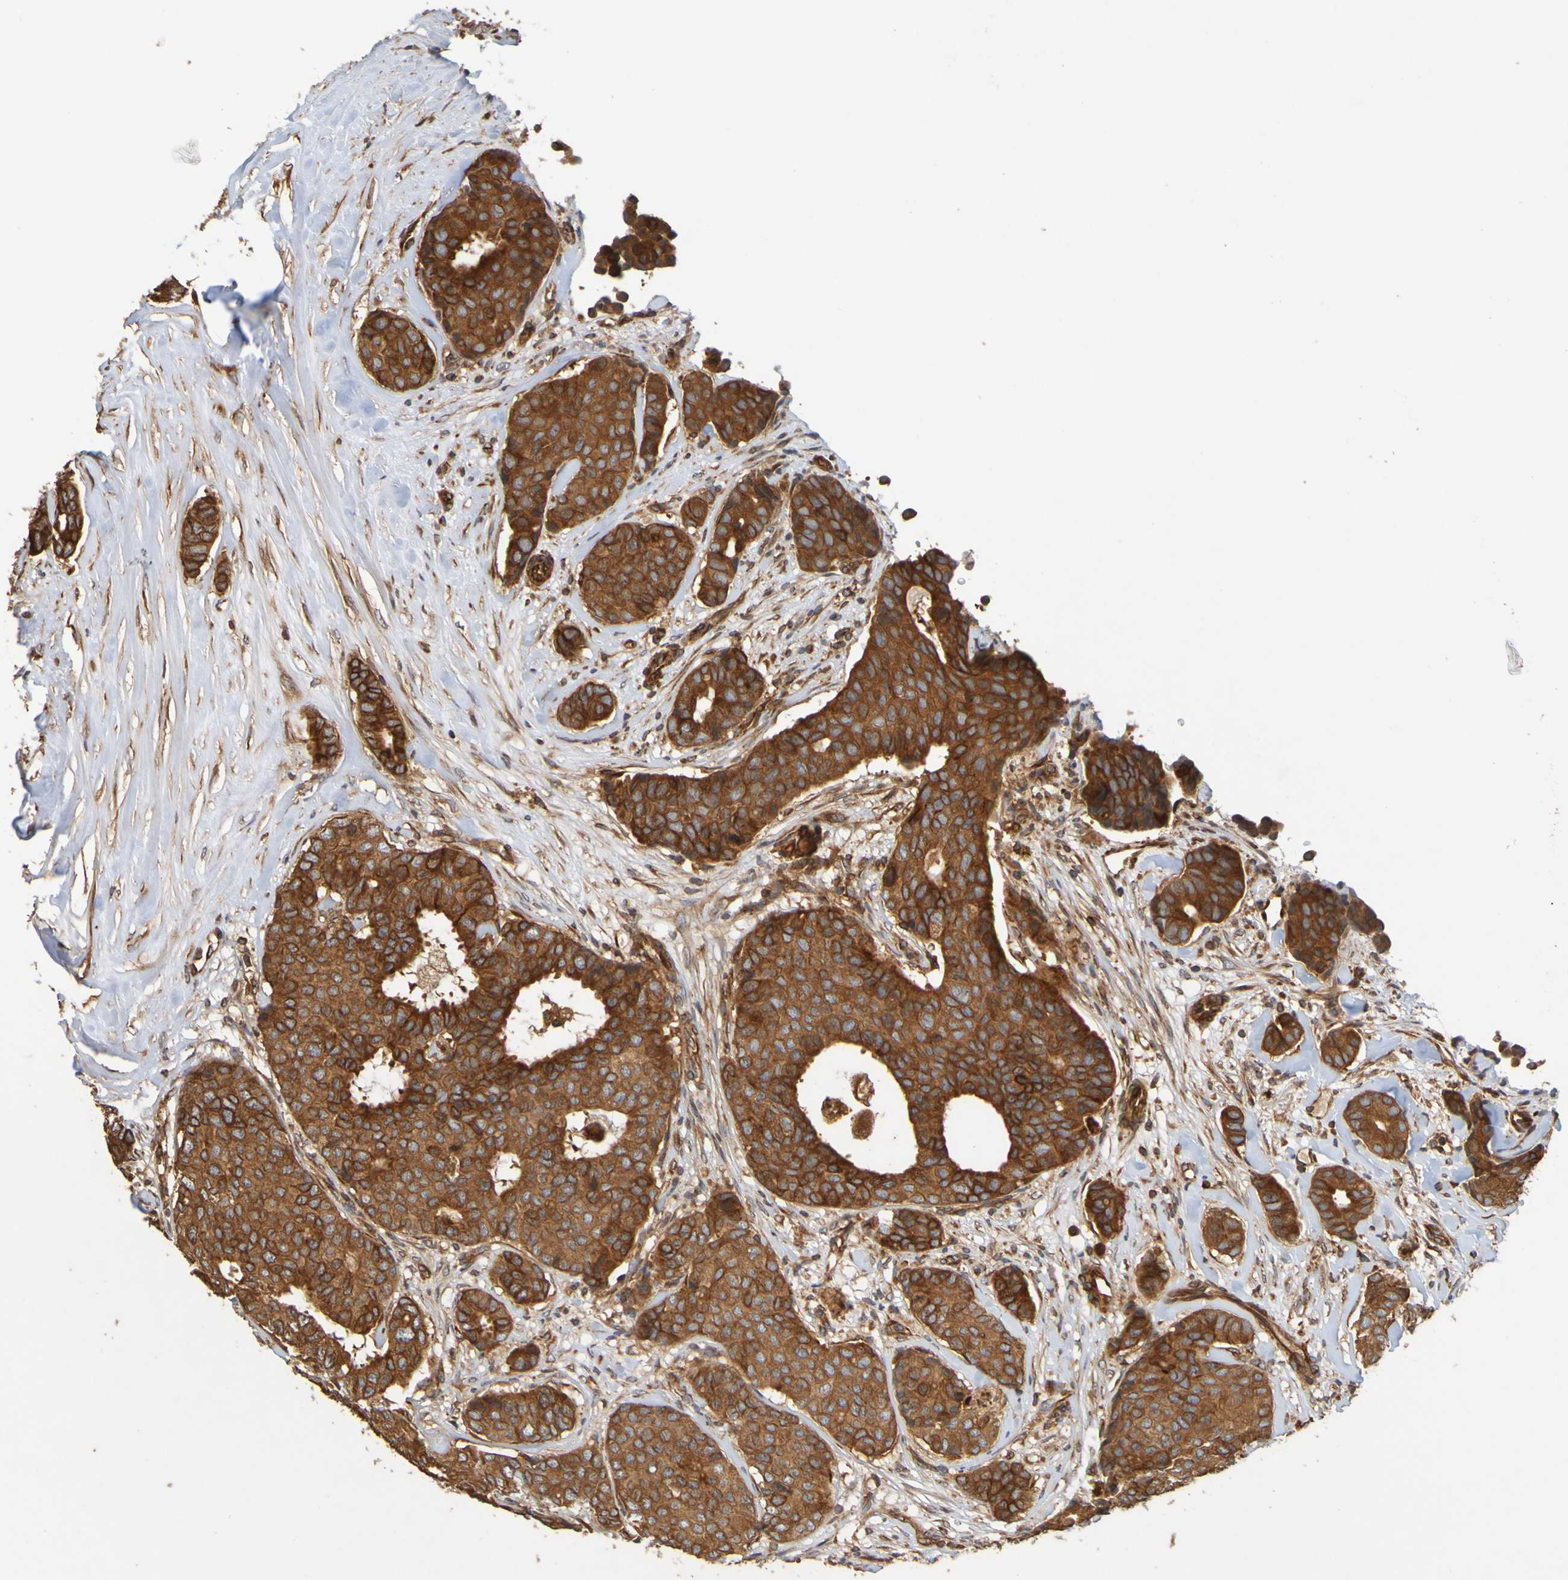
{"staining": {"intensity": "strong", "quantity": ">75%", "location": "cytoplasmic/membranous"}, "tissue": "breast cancer", "cell_type": "Tumor cells", "image_type": "cancer", "snomed": [{"axis": "morphology", "description": "Duct carcinoma"}, {"axis": "topography", "description": "Breast"}], "caption": "There is high levels of strong cytoplasmic/membranous positivity in tumor cells of breast invasive ductal carcinoma, as demonstrated by immunohistochemical staining (brown color).", "gene": "OCRL", "patient": {"sex": "female", "age": 75}}